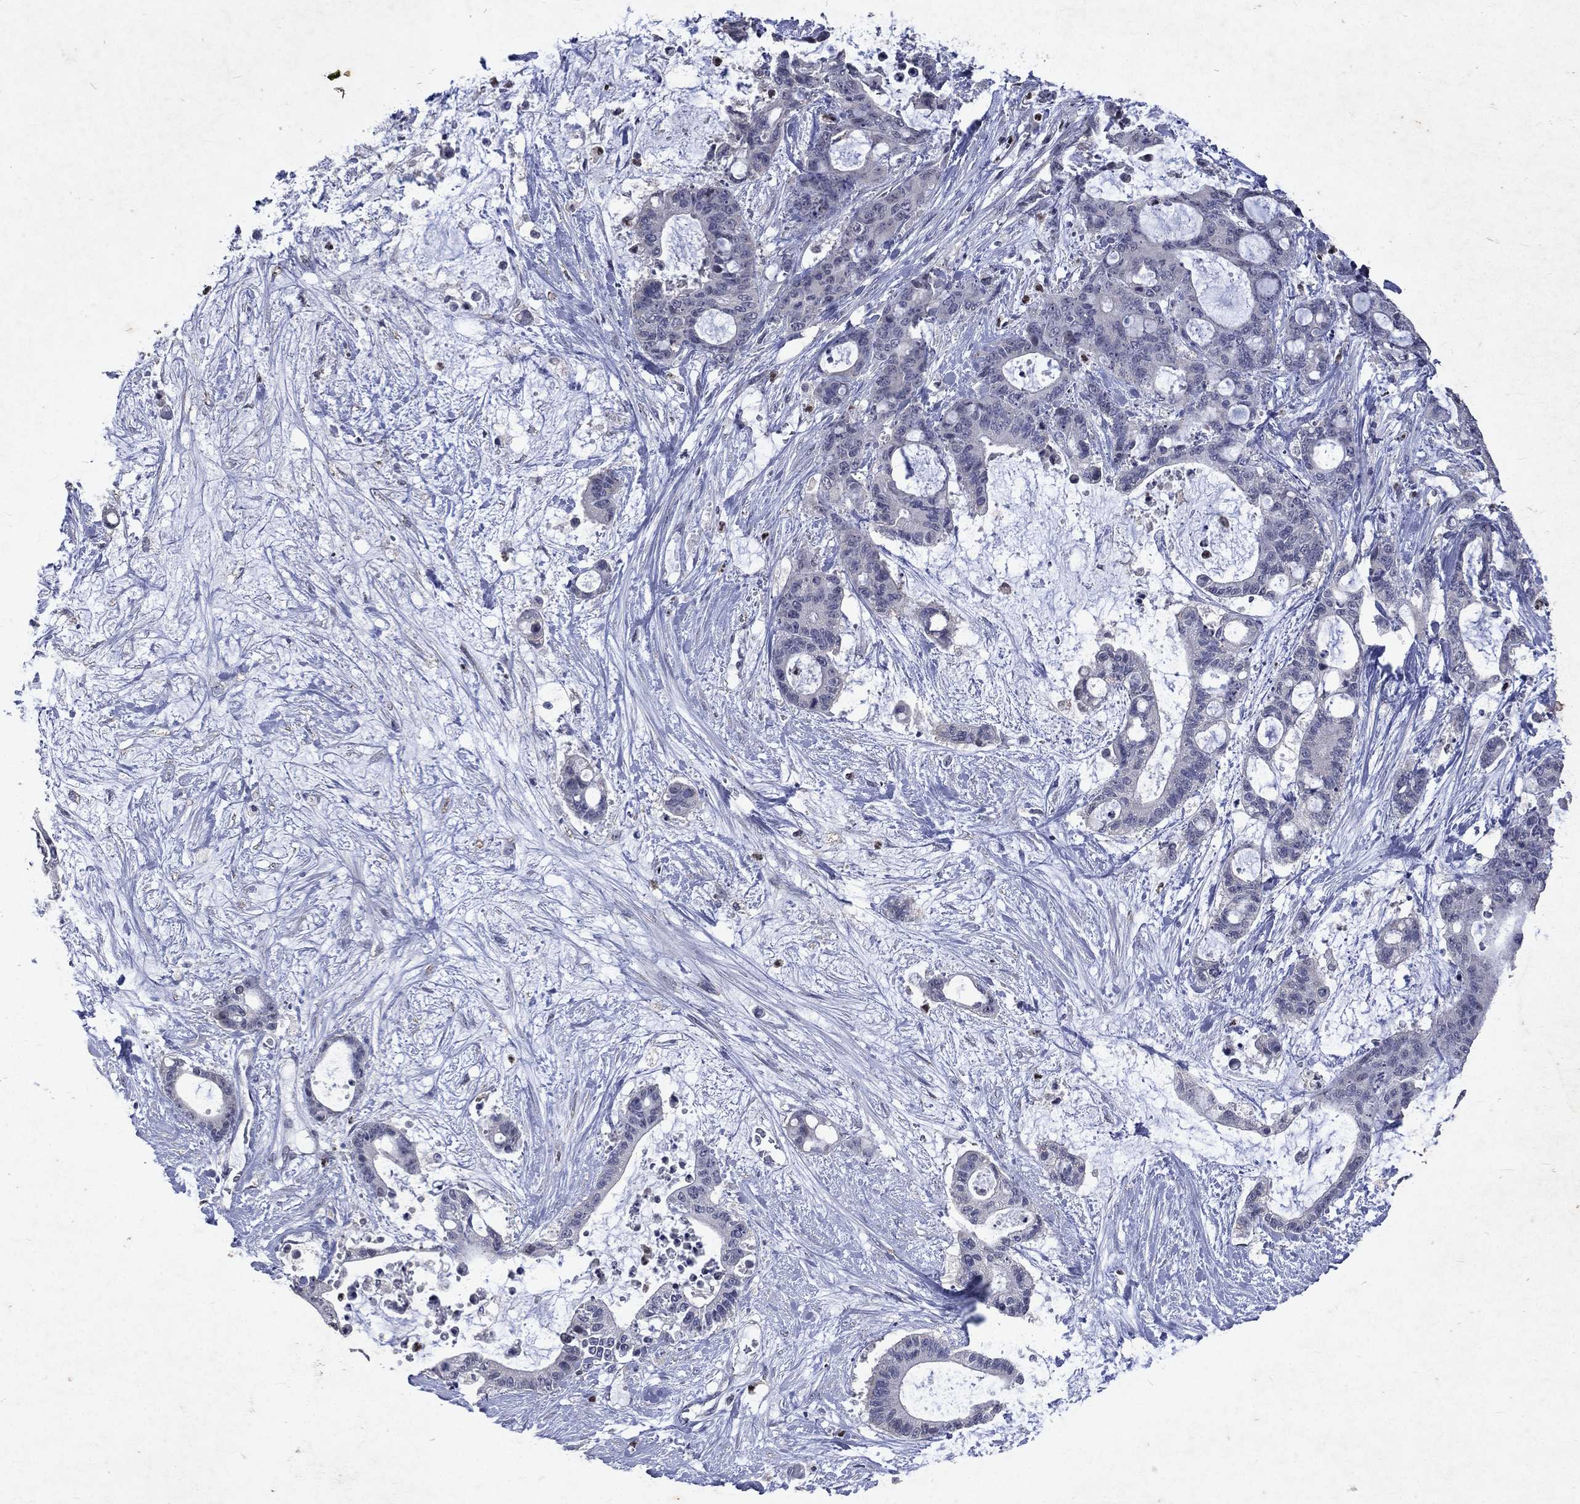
{"staining": {"intensity": "negative", "quantity": "none", "location": "none"}, "tissue": "liver cancer", "cell_type": "Tumor cells", "image_type": "cancer", "snomed": [{"axis": "morphology", "description": "Normal tissue, NOS"}, {"axis": "morphology", "description": "Cholangiocarcinoma"}, {"axis": "topography", "description": "Liver"}, {"axis": "topography", "description": "Peripheral nerve tissue"}], "caption": "Protein analysis of cholangiocarcinoma (liver) displays no significant expression in tumor cells.", "gene": "SLC34A2", "patient": {"sex": "female", "age": 73}}